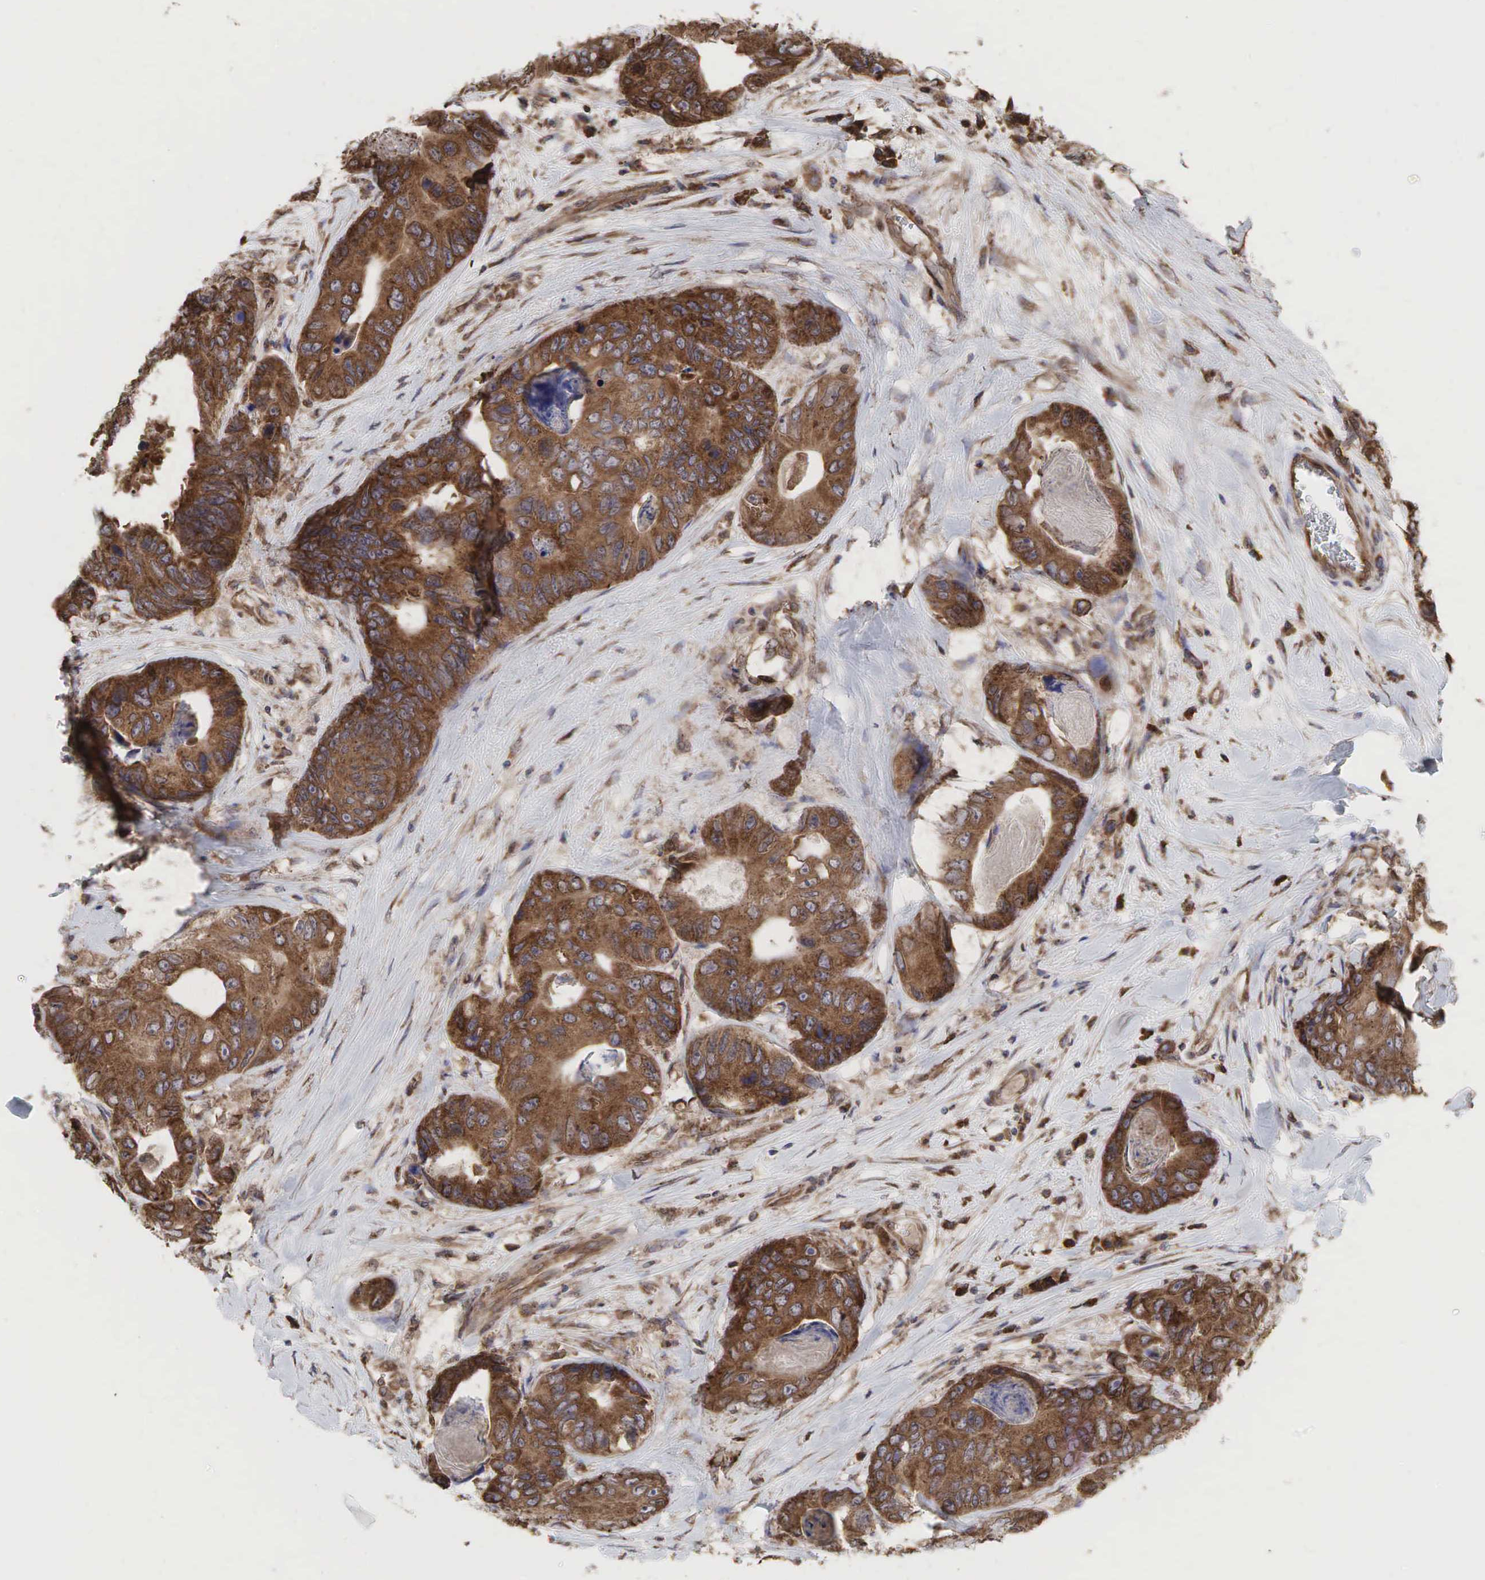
{"staining": {"intensity": "moderate", "quantity": ">75%", "location": "cytoplasmic/membranous"}, "tissue": "colorectal cancer", "cell_type": "Tumor cells", "image_type": "cancer", "snomed": [{"axis": "morphology", "description": "Adenocarcinoma, NOS"}, {"axis": "topography", "description": "Colon"}], "caption": "A high-resolution micrograph shows immunohistochemistry staining of colorectal adenocarcinoma, which shows moderate cytoplasmic/membranous expression in approximately >75% of tumor cells.", "gene": "PABPC5", "patient": {"sex": "female", "age": 86}}